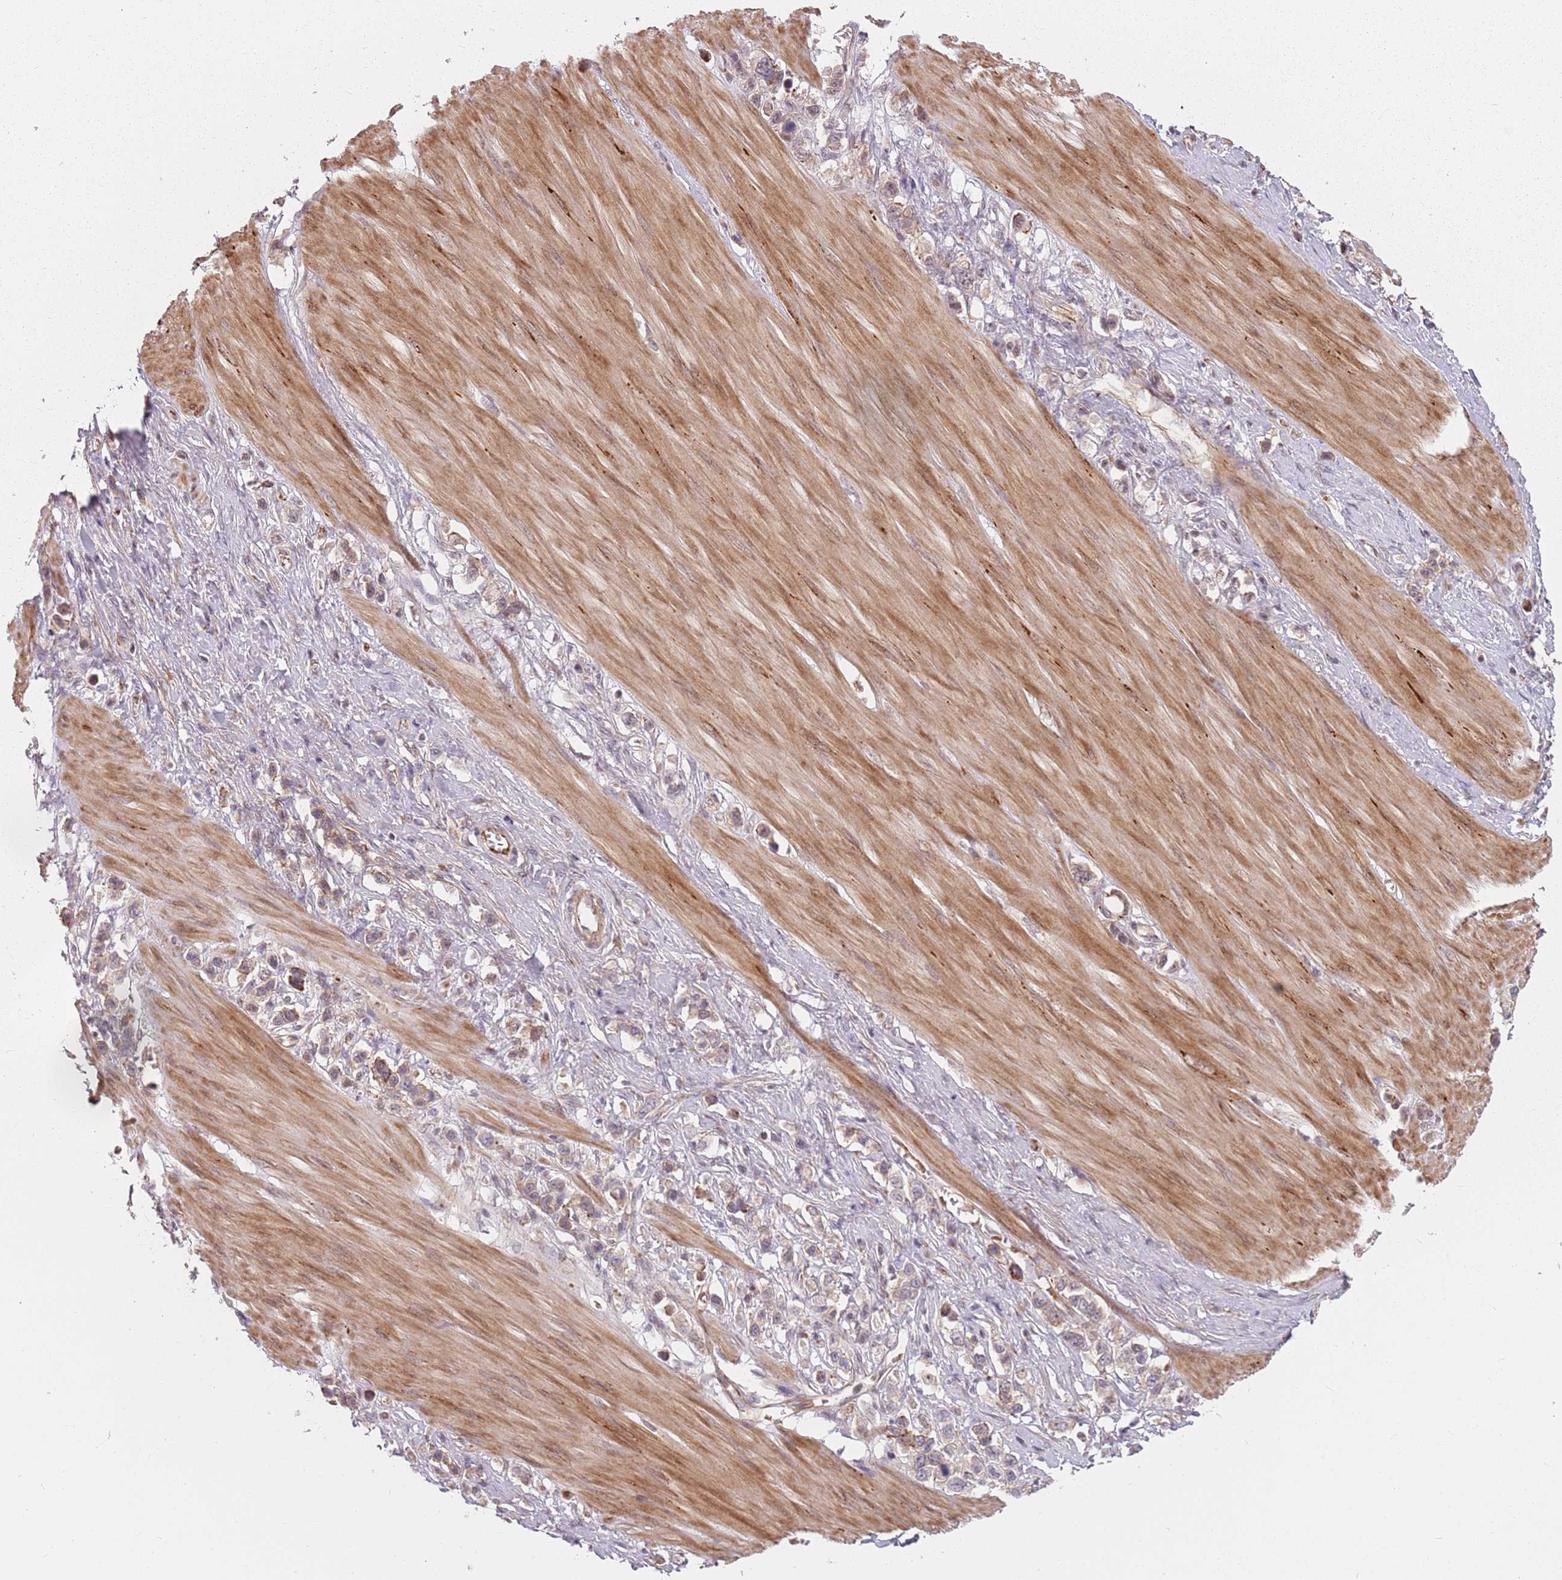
{"staining": {"intensity": "weak", "quantity": "<25%", "location": "cytoplasmic/membranous"}, "tissue": "stomach cancer", "cell_type": "Tumor cells", "image_type": "cancer", "snomed": [{"axis": "morphology", "description": "Adenocarcinoma, NOS"}, {"axis": "topography", "description": "Stomach"}], "caption": "Tumor cells show no significant protein expression in adenocarcinoma (stomach).", "gene": "PPP1R14C", "patient": {"sex": "female", "age": 65}}